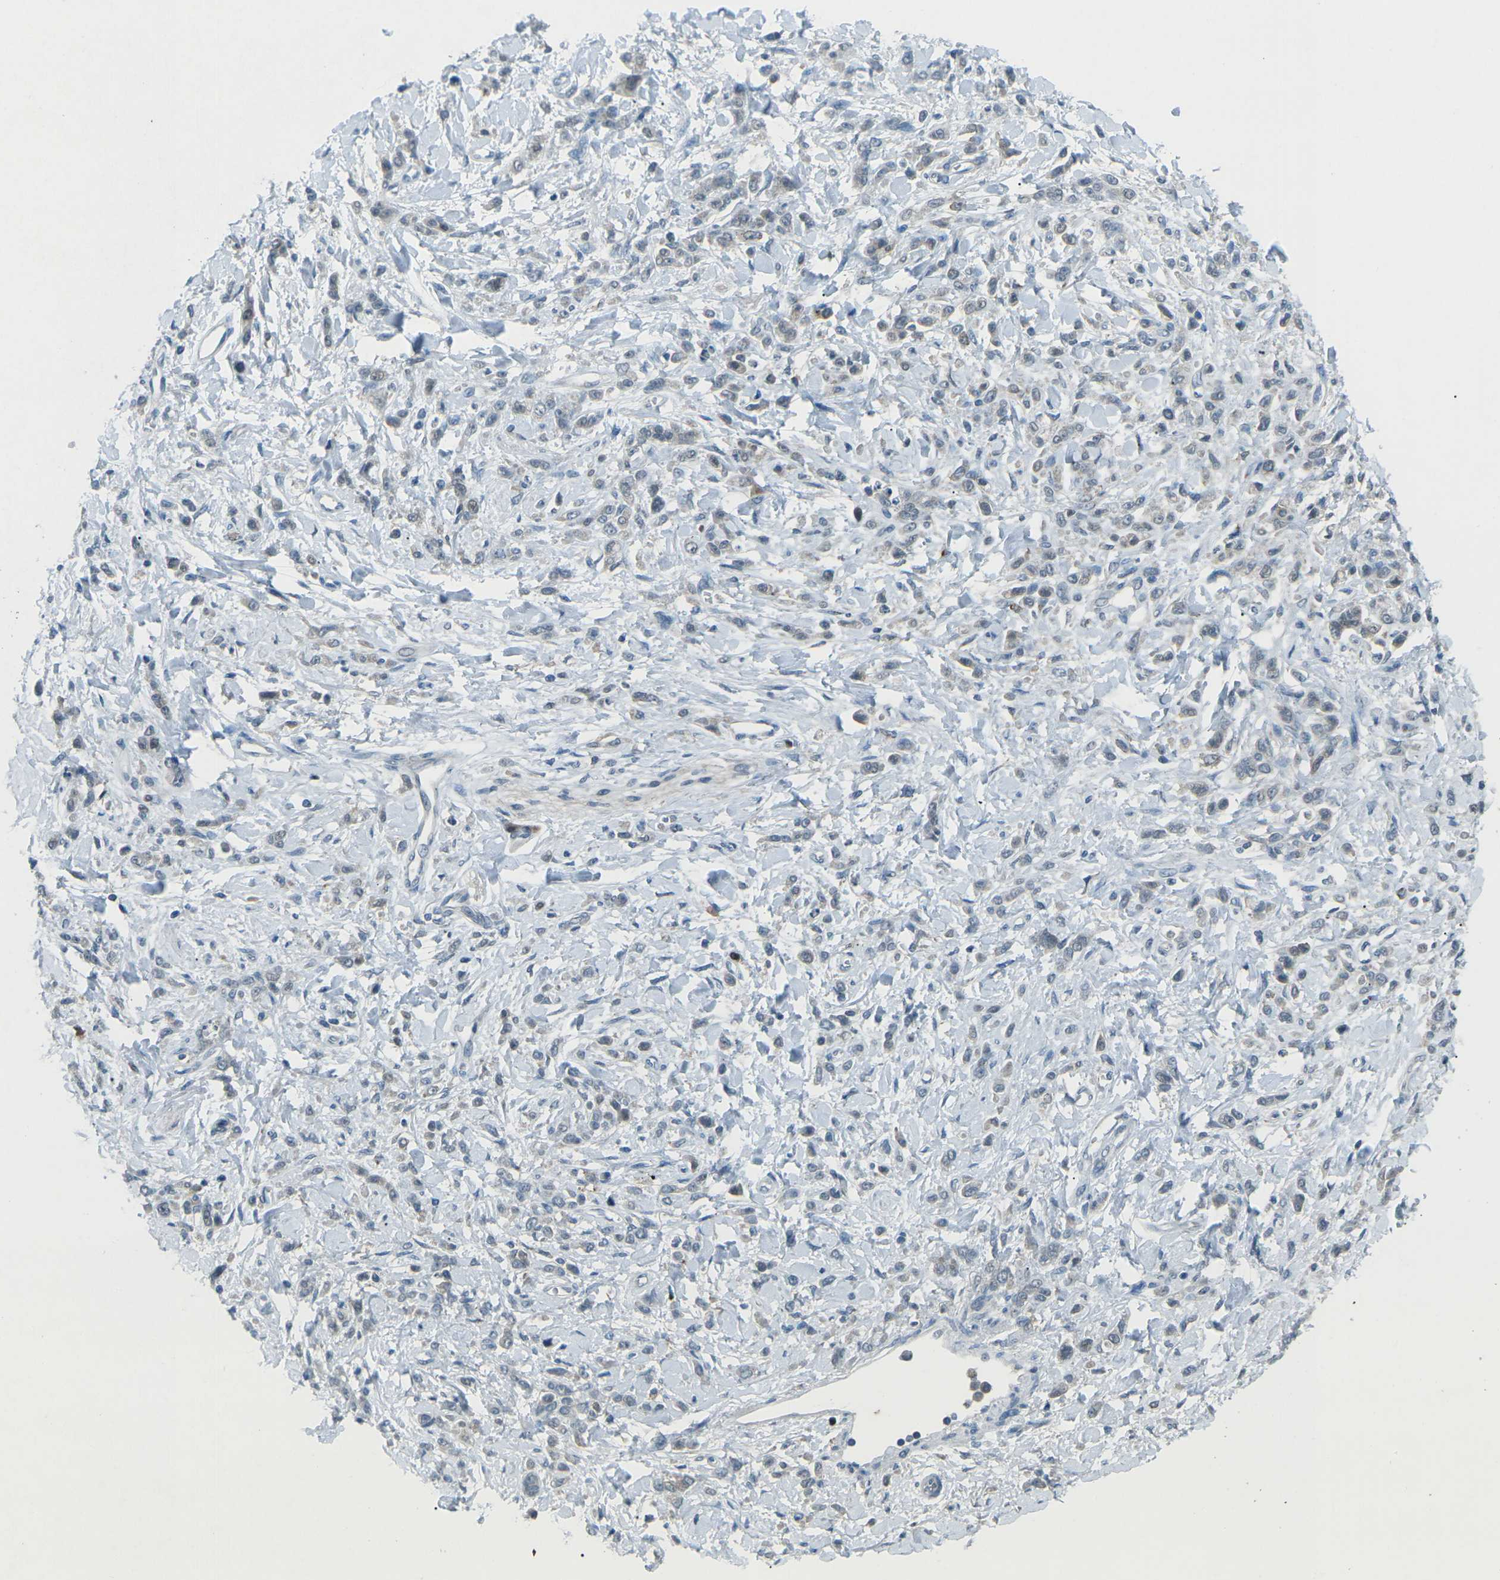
{"staining": {"intensity": "negative", "quantity": "none", "location": "none"}, "tissue": "stomach cancer", "cell_type": "Tumor cells", "image_type": "cancer", "snomed": [{"axis": "morphology", "description": "Normal tissue, NOS"}, {"axis": "morphology", "description": "Adenocarcinoma, NOS"}, {"axis": "topography", "description": "Stomach"}], "caption": "DAB (3,3'-diaminobenzidine) immunohistochemical staining of stomach adenocarcinoma shows no significant expression in tumor cells. (DAB (3,3'-diaminobenzidine) immunohistochemistry, high magnification).", "gene": "PRKCA", "patient": {"sex": "male", "age": 82}}